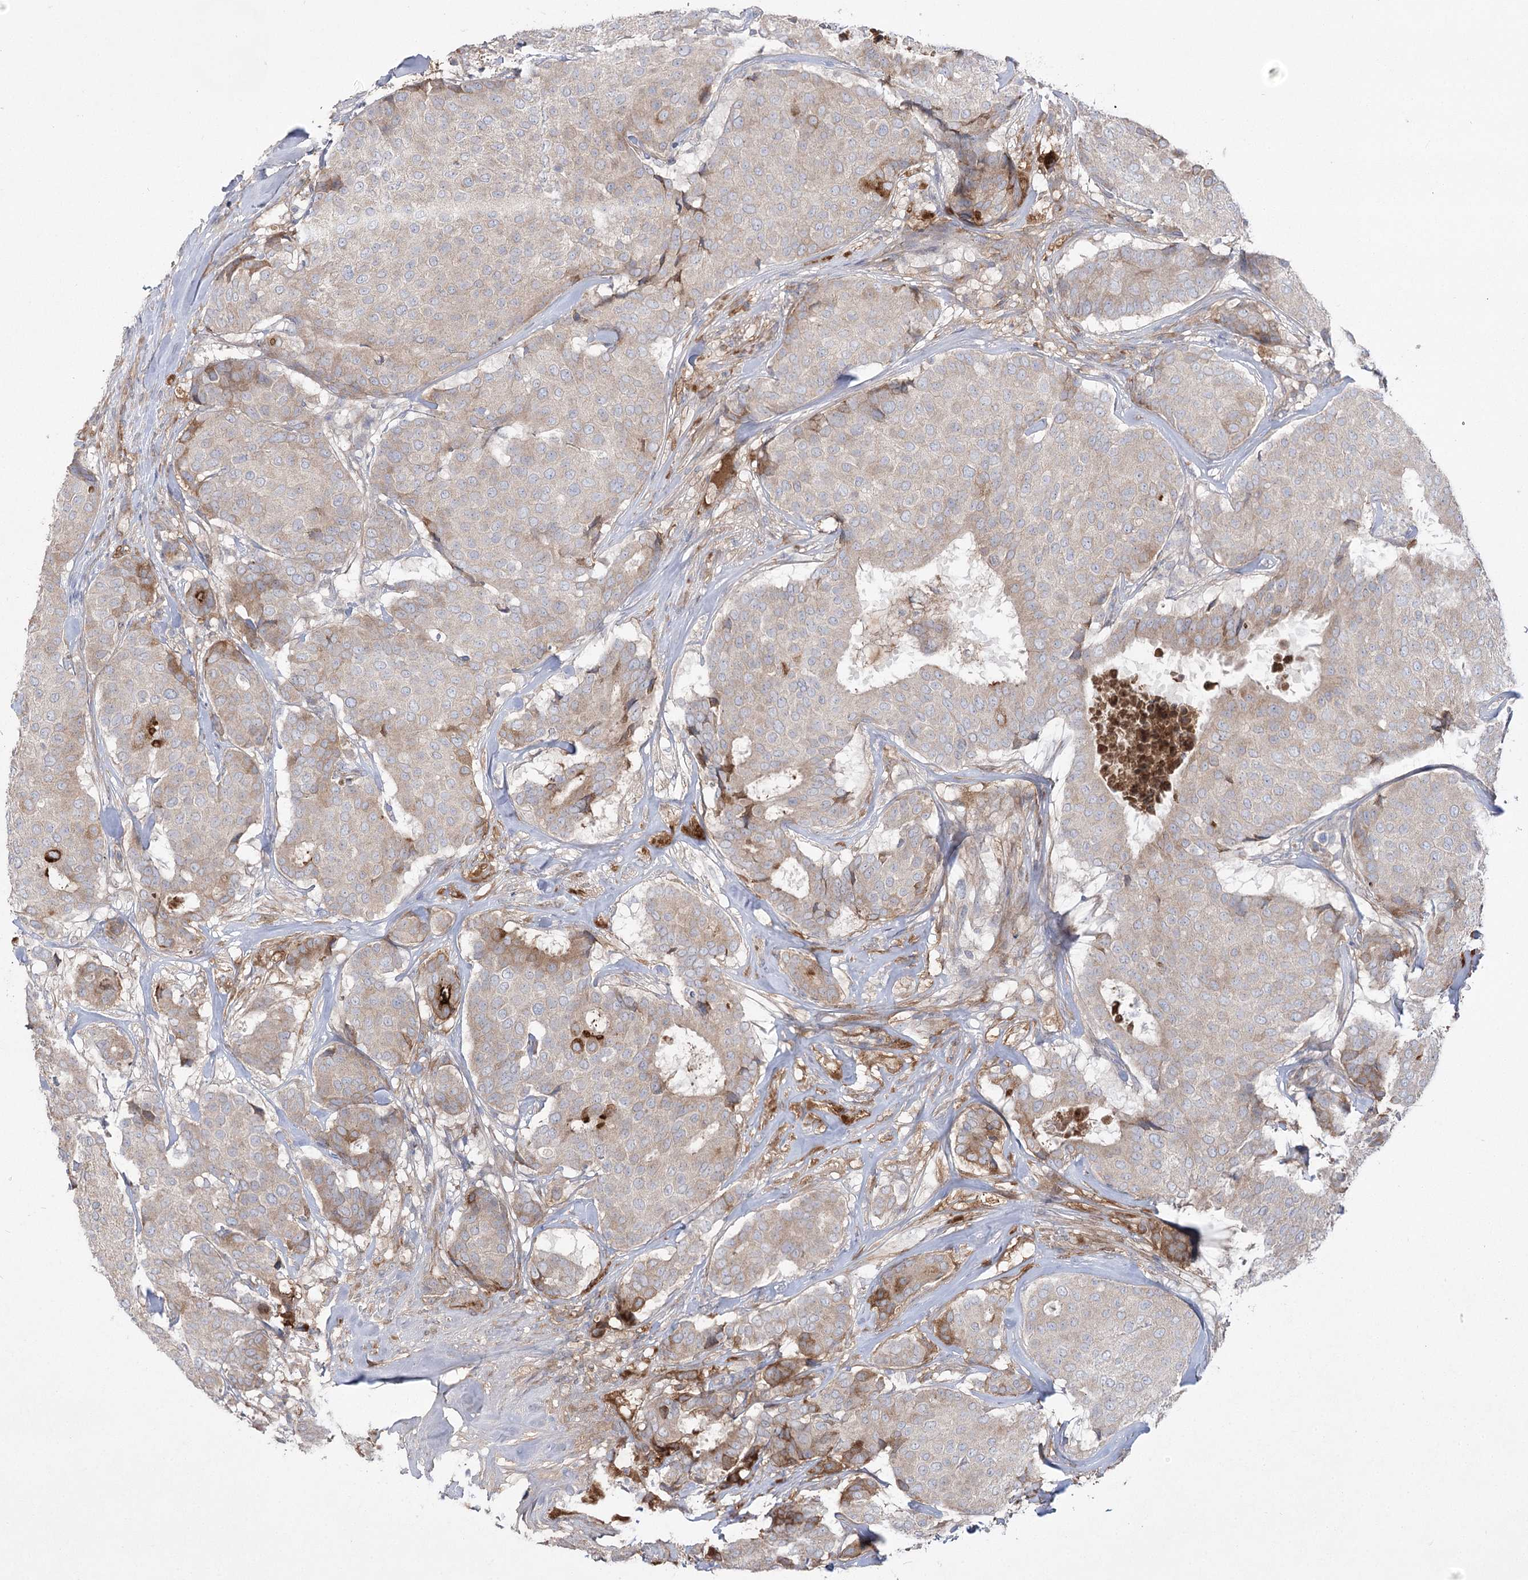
{"staining": {"intensity": "moderate", "quantity": "<25%", "location": "cytoplasmic/membranous"}, "tissue": "breast cancer", "cell_type": "Tumor cells", "image_type": "cancer", "snomed": [{"axis": "morphology", "description": "Duct carcinoma"}, {"axis": "topography", "description": "Breast"}], "caption": "Protein analysis of invasive ductal carcinoma (breast) tissue demonstrates moderate cytoplasmic/membranous expression in approximately <25% of tumor cells.", "gene": "PLEKHA5", "patient": {"sex": "female", "age": 75}}